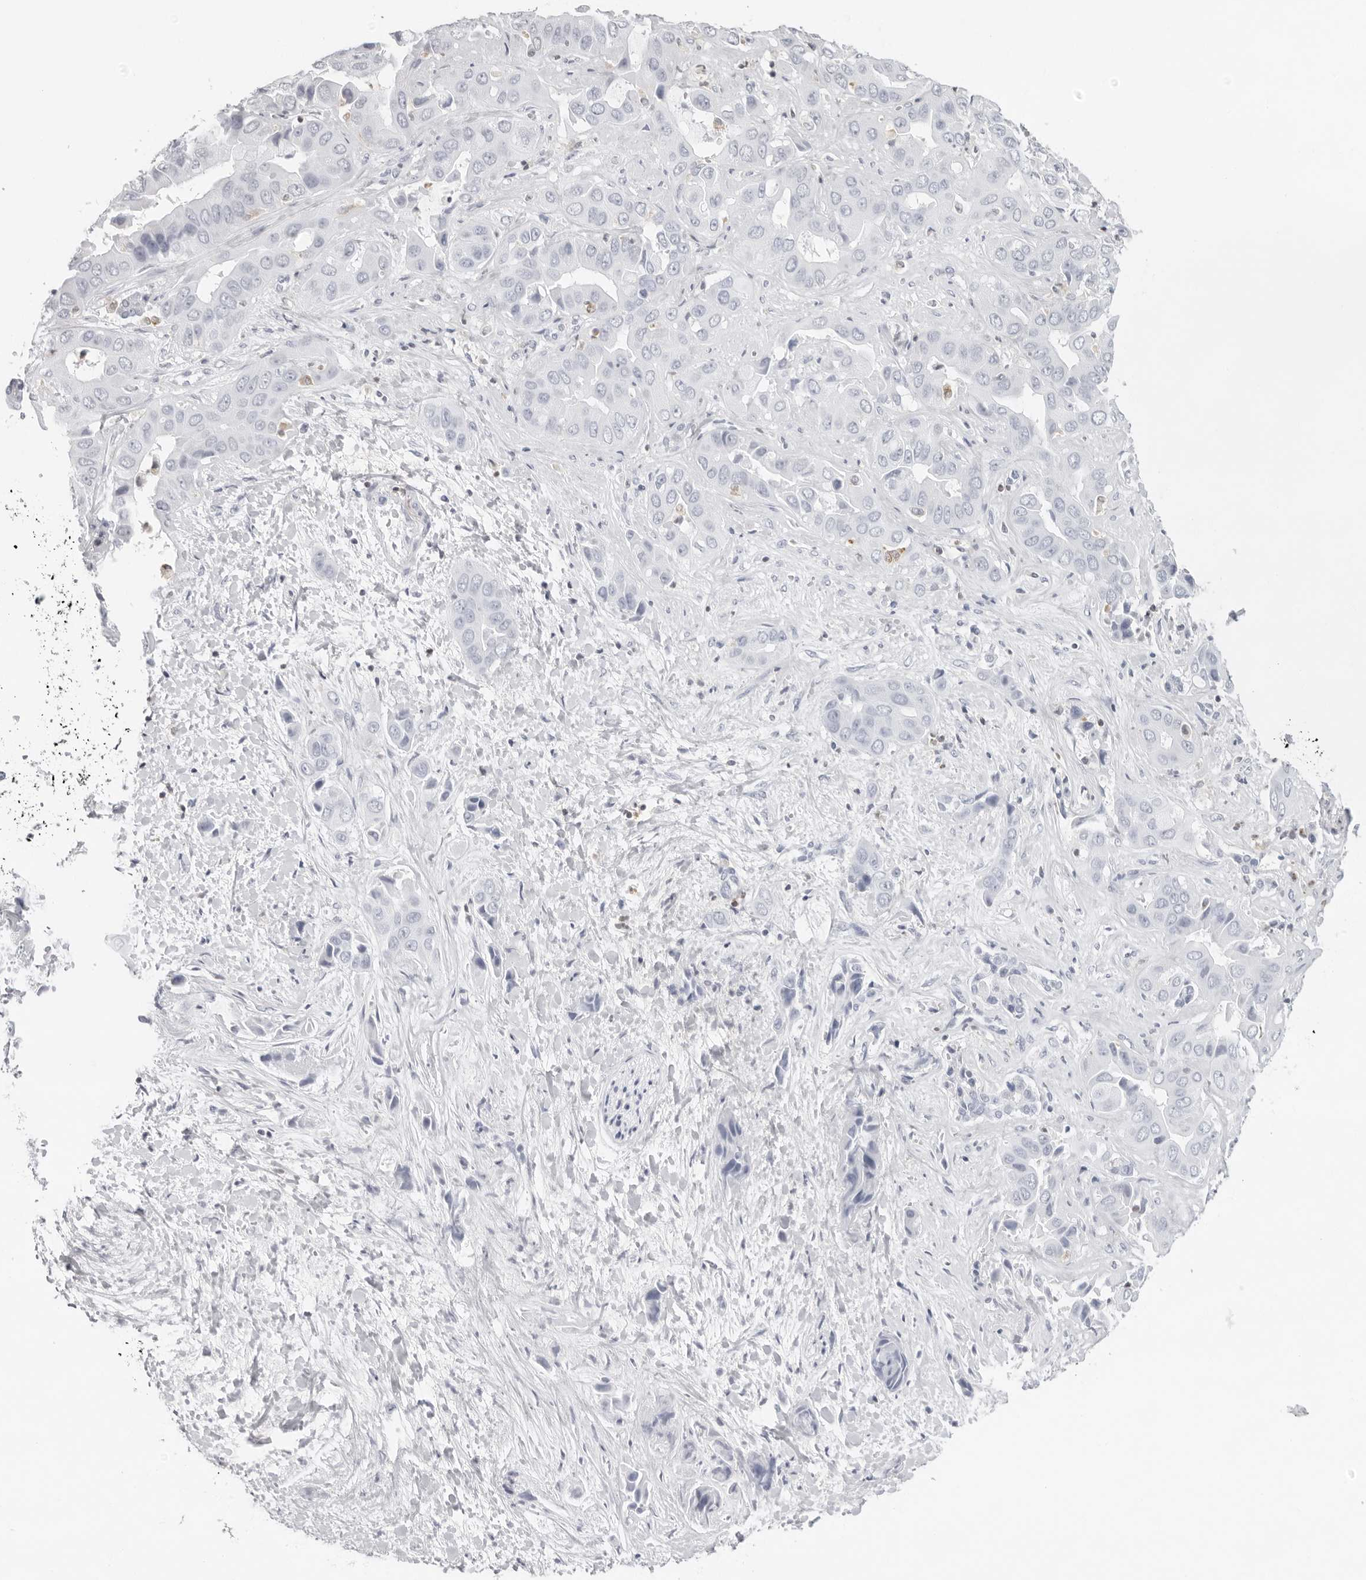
{"staining": {"intensity": "negative", "quantity": "none", "location": "none"}, "tissue": "liver cancer", "cell_type": "Tumor cells", "image_type": "cancer", "snomed": [{"axis": "morphology", "description": "Cholangiocarcinoma"}, {"axis": "topography", "description": "Liver"}], "caption": "Immunohistochemical staining of human liver cholangiocarcinoma shows no significant expression in tumor cells. The staining is performed using DAB brown chromogen with nuclei counter-stained in using hematoxylin.", "gene": "FMNL1", "patient": {"sex": "female", "age": 52}}